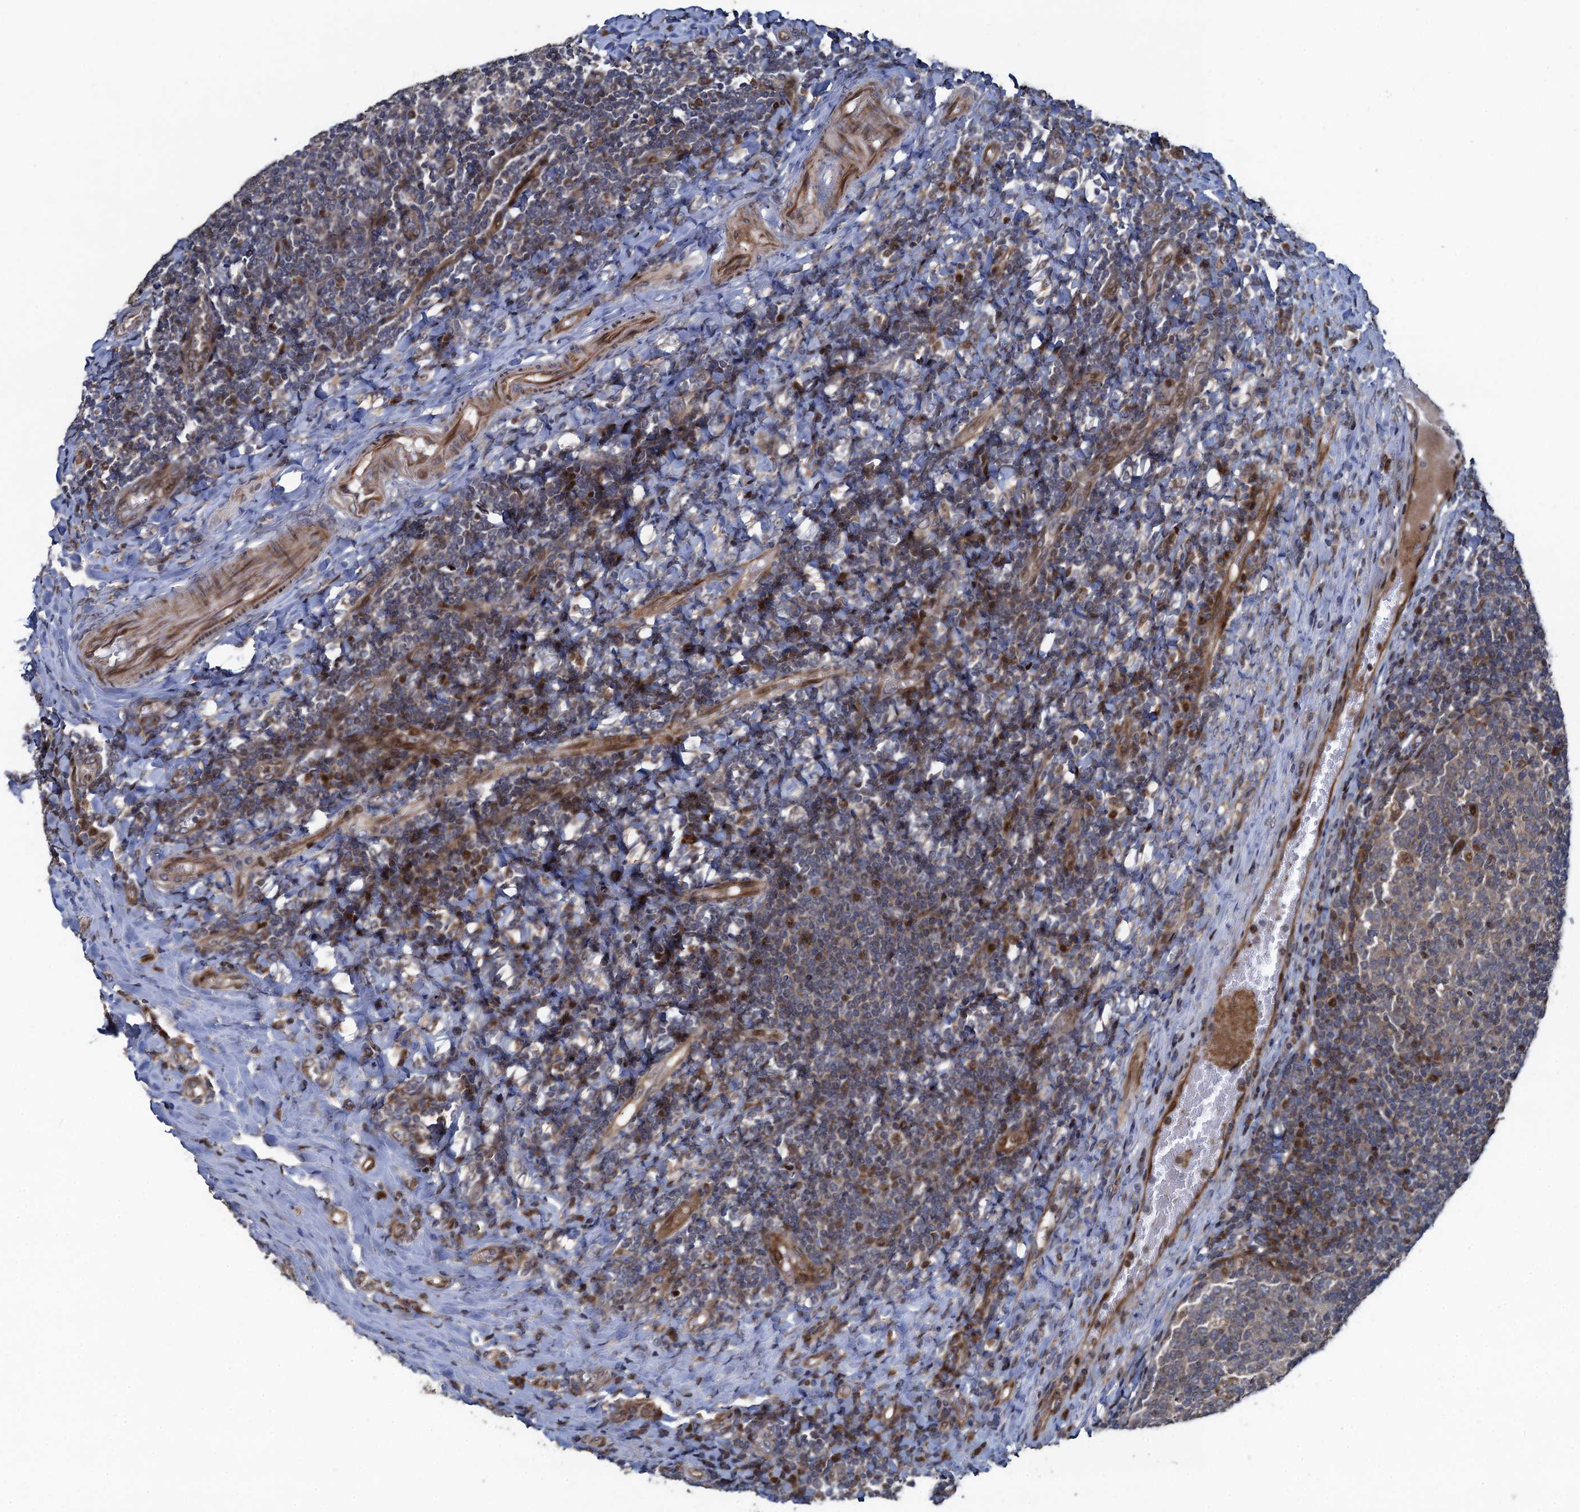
{"staining": {"intensity": "moderate", "quantity": "<25%", "location": "cytoplasmic/membranous,nuclear"}, "tissue": "tonsil", "cell_type": "Germinal center cells", "image_type": "normal", "snomed": [{"axis": "morphology", "description": "Normal tissue, NOS"}, {"axis": "topography", "description": "Tonsil"}], "caption": "High-power microscopy captured an immunohistochemistry histopathology image of benign tonsil, revealing moderate cytoplasmic/membranous,nuclear positivity in about <25% of germinal center cells.", "gene": "ATOSA", "patient": {"sex": "female", "age": 19}}